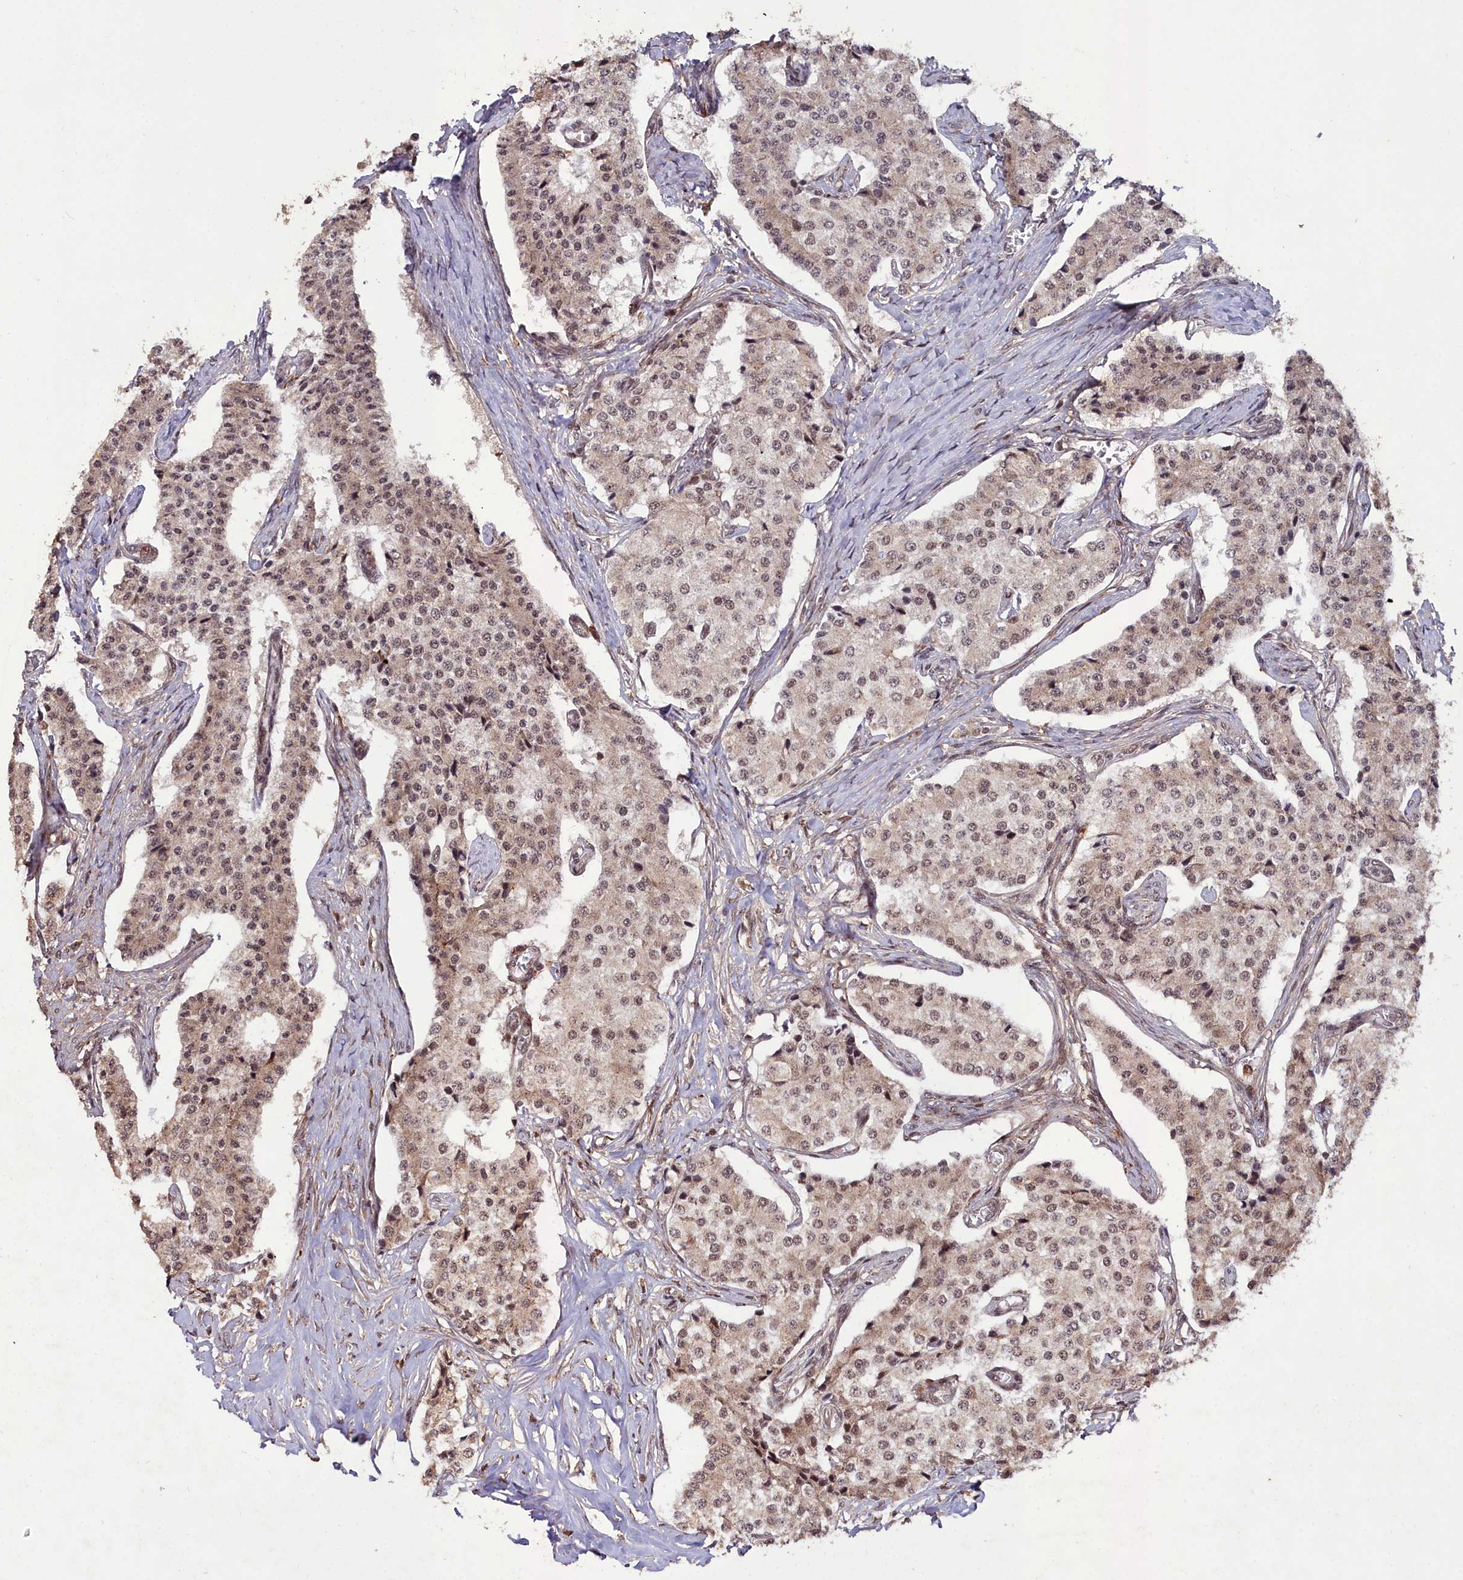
{"staining": {"intensity": "moderate", "quantity": ">75%", "location": "cytoplasmic/membranous,nuclear"}, "tissue": "carcinoid", "cell_type": "Tumor cells", "image_type": "cancer", "snomed": [{"axis": "morphology", "description": "Carcinoid, malignant, NOS"}, {"axis": "topography", "description": "Colon"}], "caption": "Immunohistochemical staining of carcinoid (malignant) shows medium levels of moderate cytoplasmic/membranous and nuclear protein staining in about >75% of tumor cells. Immunohistochemistry (ihc) stains the protein of interest in brown and the nuclei are stained blue.", "gene": "CXXC1", "patient": {"sex": "female", "age": 52}}